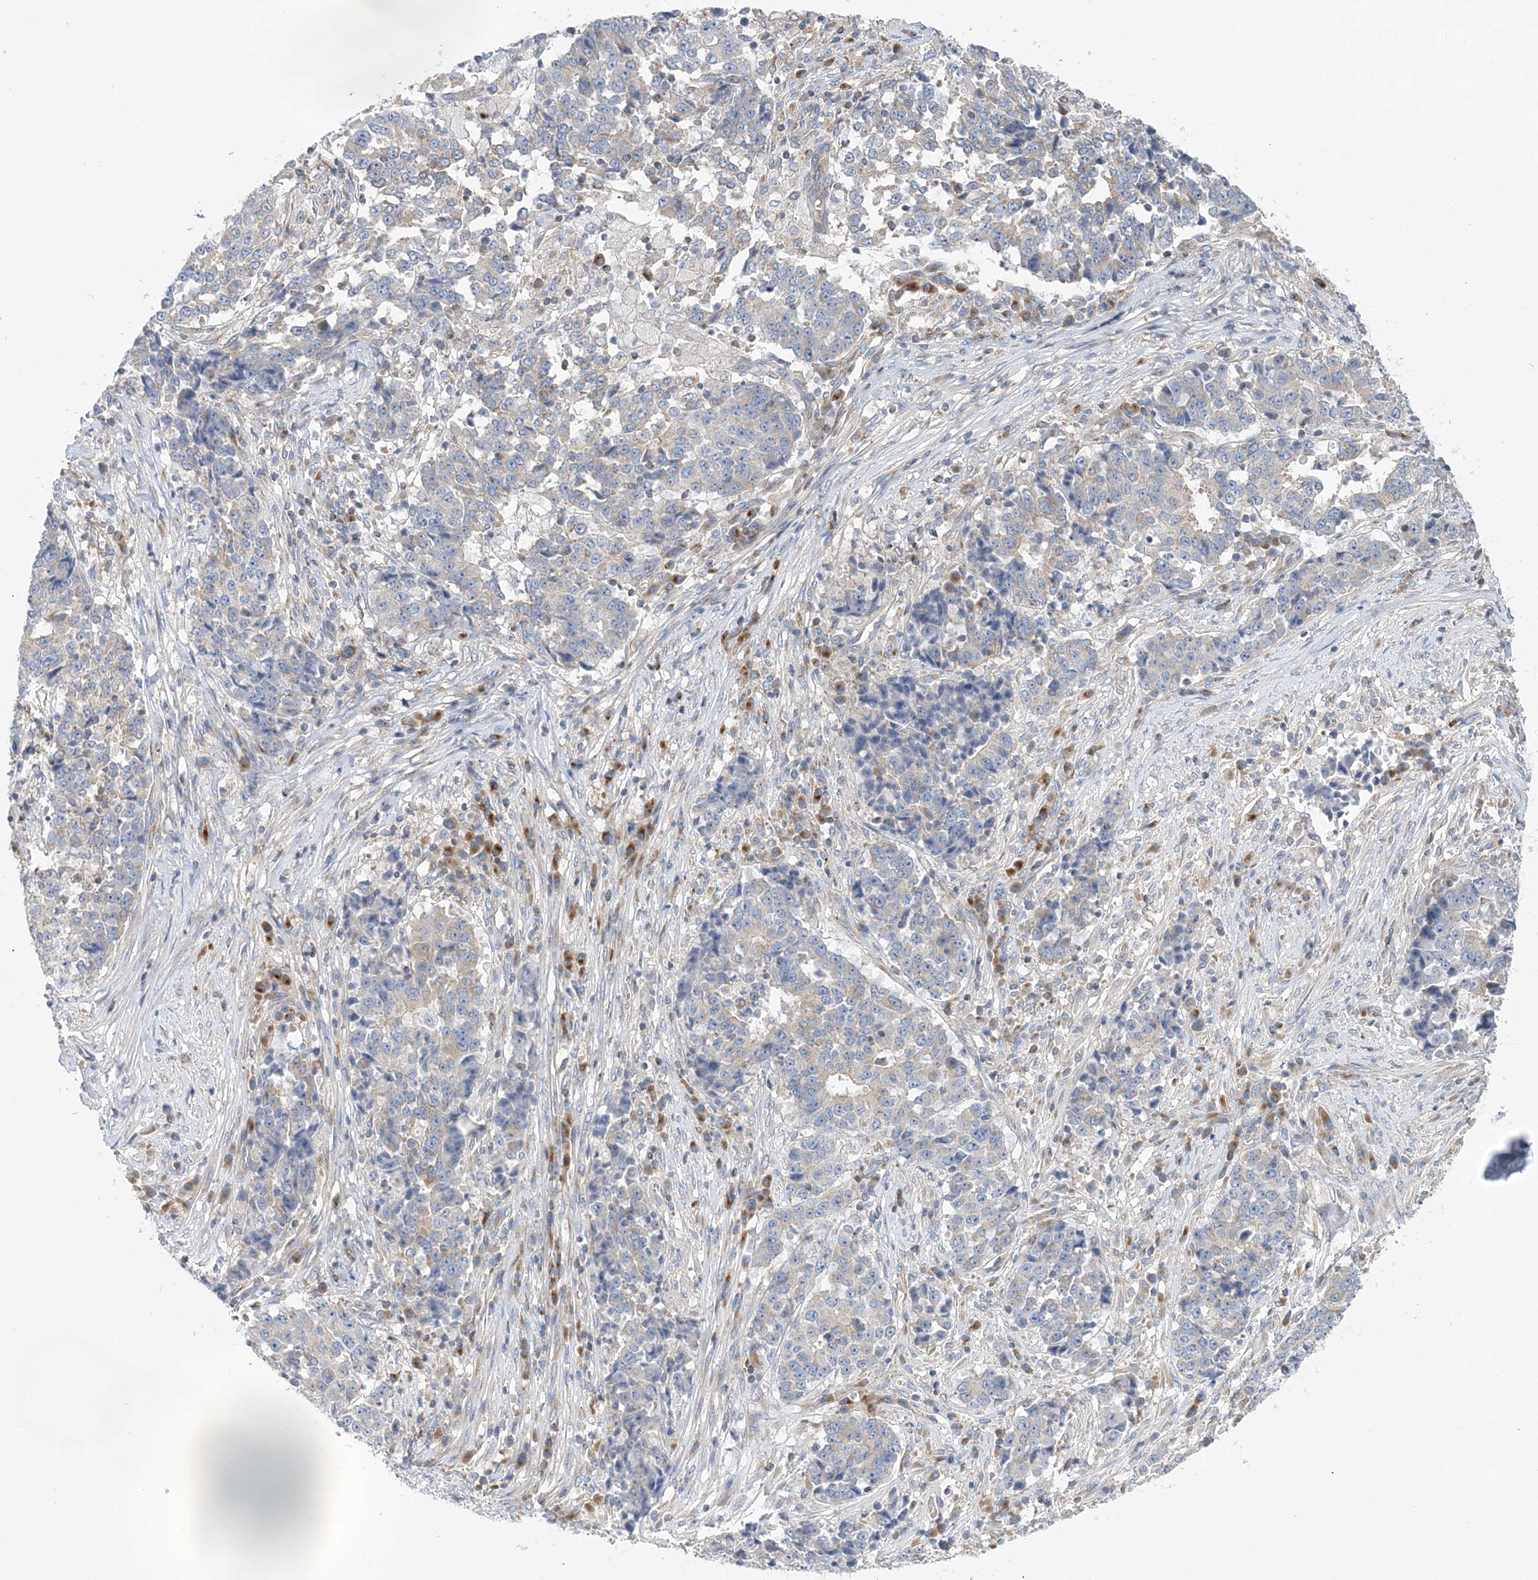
{"staining": {"intensity": "negative", "quantity": "none", "location": "none"}, "tissue": "stomach cancer", "cell_type": "Tumor cells", "image_type": "cancer", "snomed": [{"axis": "morphology", "description": "Adenocarcinoma, NOS"}, {"axis": "topography", "description": "Stomach"}], "caption": "The immunohistochemistry micrograph has no significant positivity in tumor cells of stomach adenocarcinoma tissue.", "gene": "FAM114A2", "patient": {"sex": "male", "age": 59}}